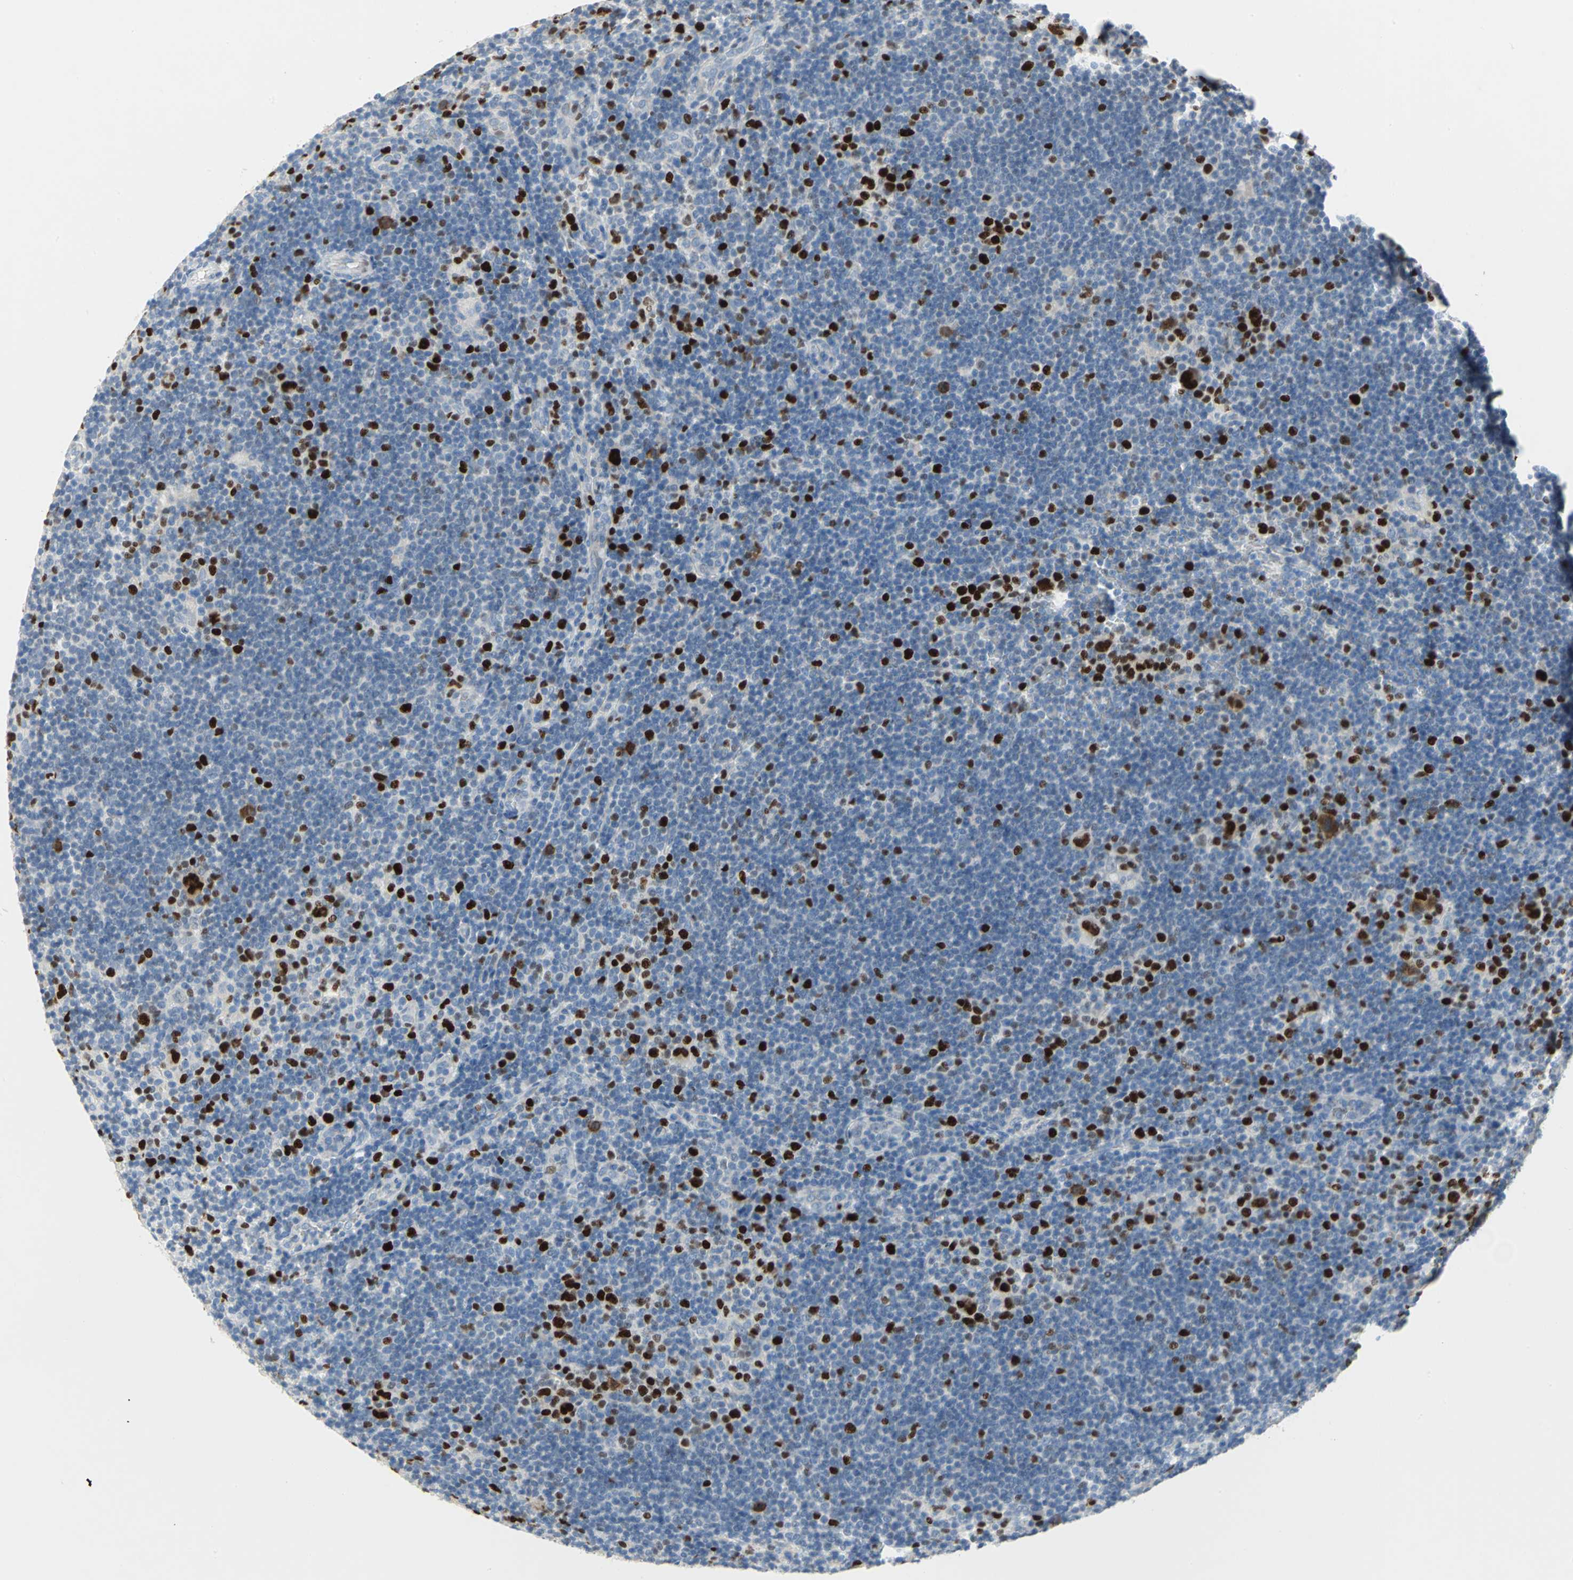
{"staining": {"intensity": "strong", "quantity": "<25%", "location": "nuclear"}, "tissue": "lymphoma", "cell_type": "Tumor cells", "image_type": "cancer", "snomed": [{"axis": "morphology", "description": "Hodgkin's disease, NOS"}, {"axis": "topography", "description": "Lymph node"}], "caption": "Brown immunohistochemical staining in human Hodgkin's disease demonstrates strong nuclear positivity in about <25% of tumor cells. The staining is performed using DAB (3,3'-diaminobenzidine) brown chromogen to label protein expression. The nuclei are counter-stained blue using hematoxylin.", "gene": "MCM4", "patient": {"sex": "female", "age": 57}}